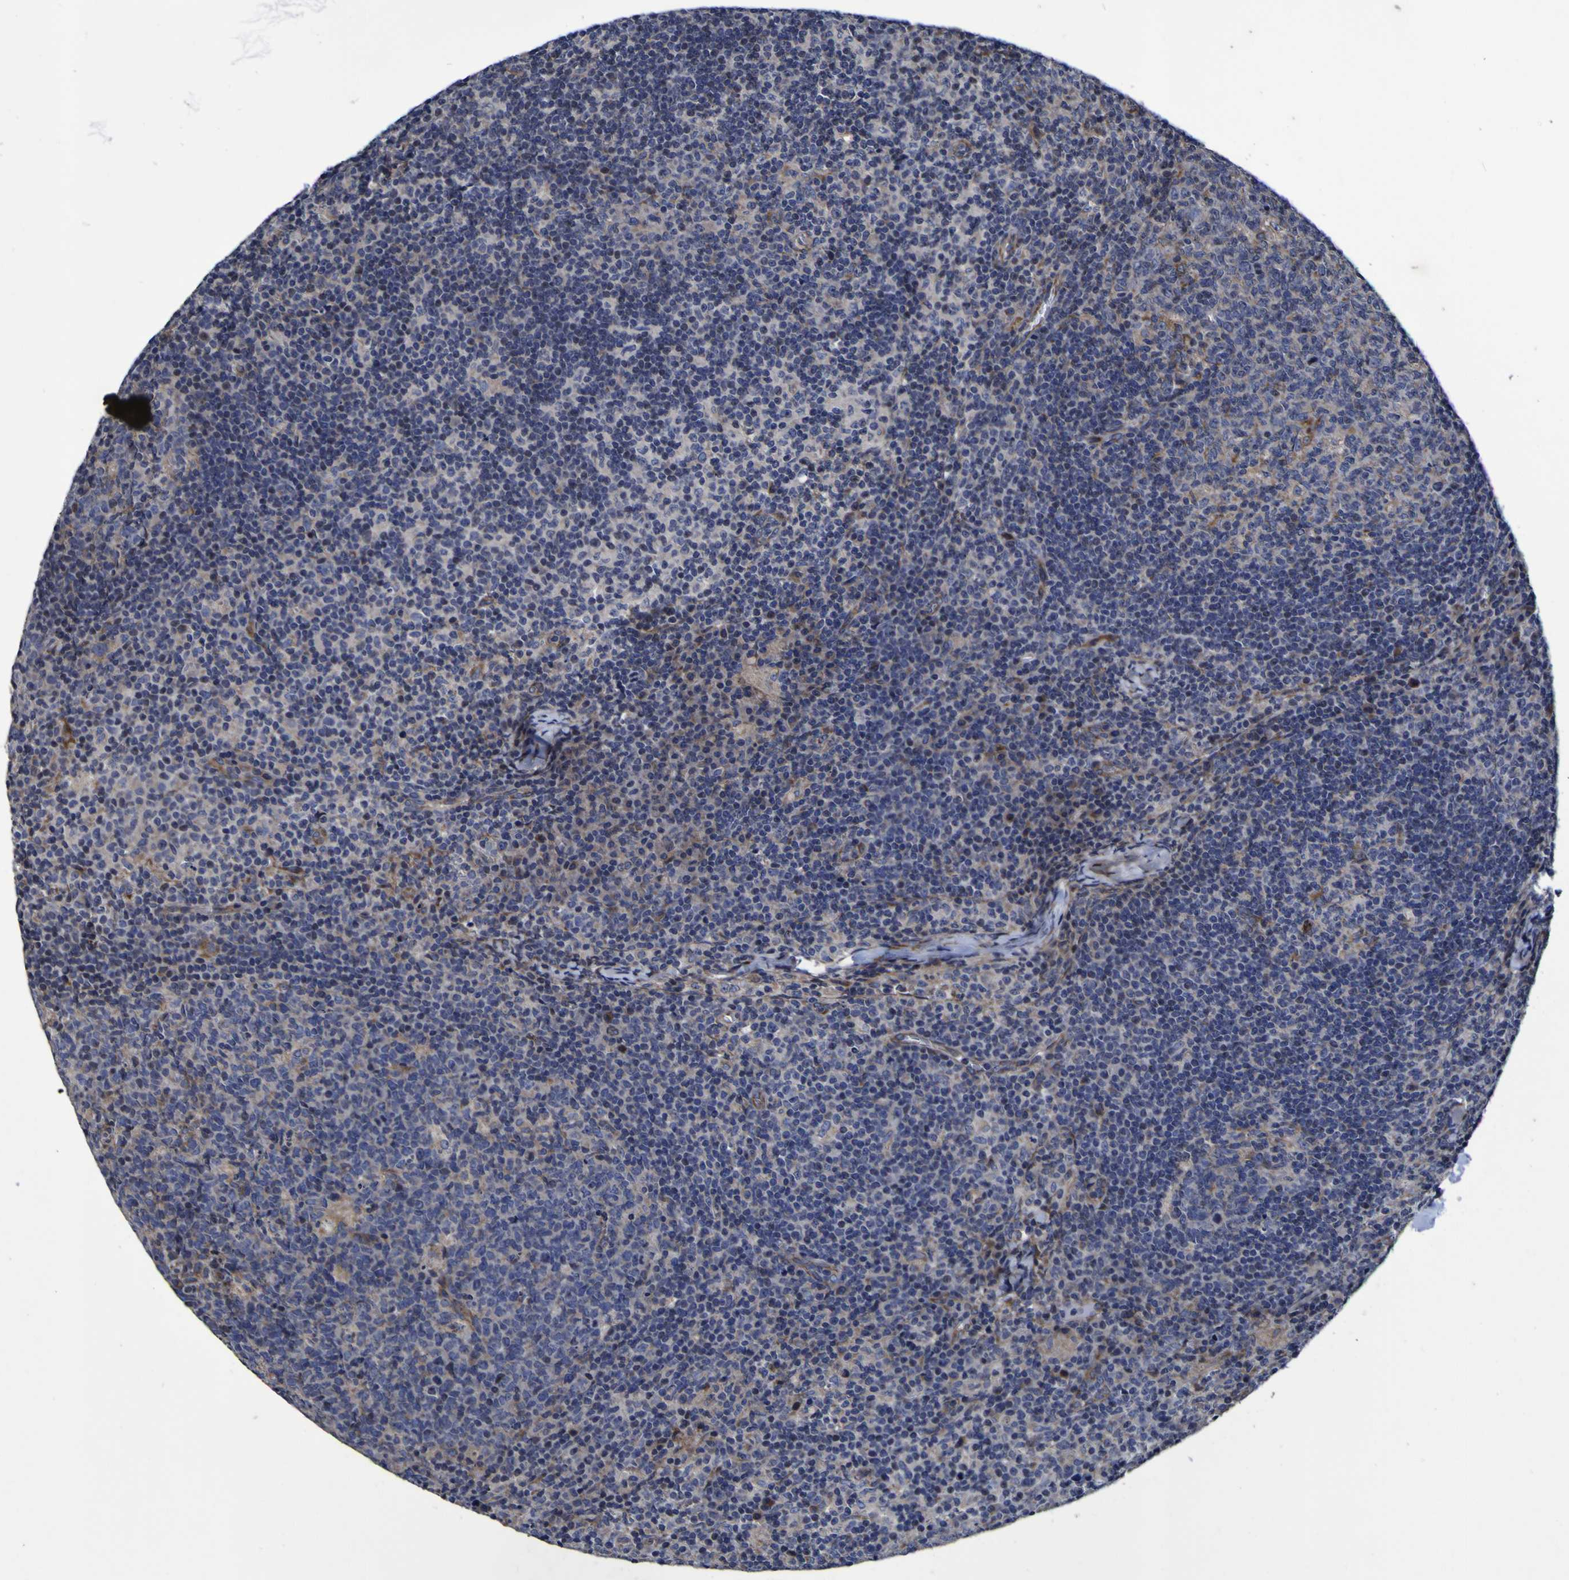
{"staining": {"intensity": "weak", "quantity": "25%-75%", "location": "cytoplasmic/membranous"}, "tissue": "lymph node", "cell_type": "Germinal center cells", "image_type": "normal", "snomed": [{"axis": "morphology", "description": "Normal tissue, NOS"}, {"axis": "morphology", "description": "Inflammation, NOS"}, {"axis": "topography", "description": "Lymph node"}], "caption": "This photomicrograph displays IHC staining of unremarkable human lymph node, with low weak cytoplasmic/membranous expression in about 25%-75% of germinal center cells.", "gene": "P3H1", "patient": {"sex": "male", "age": 55}}